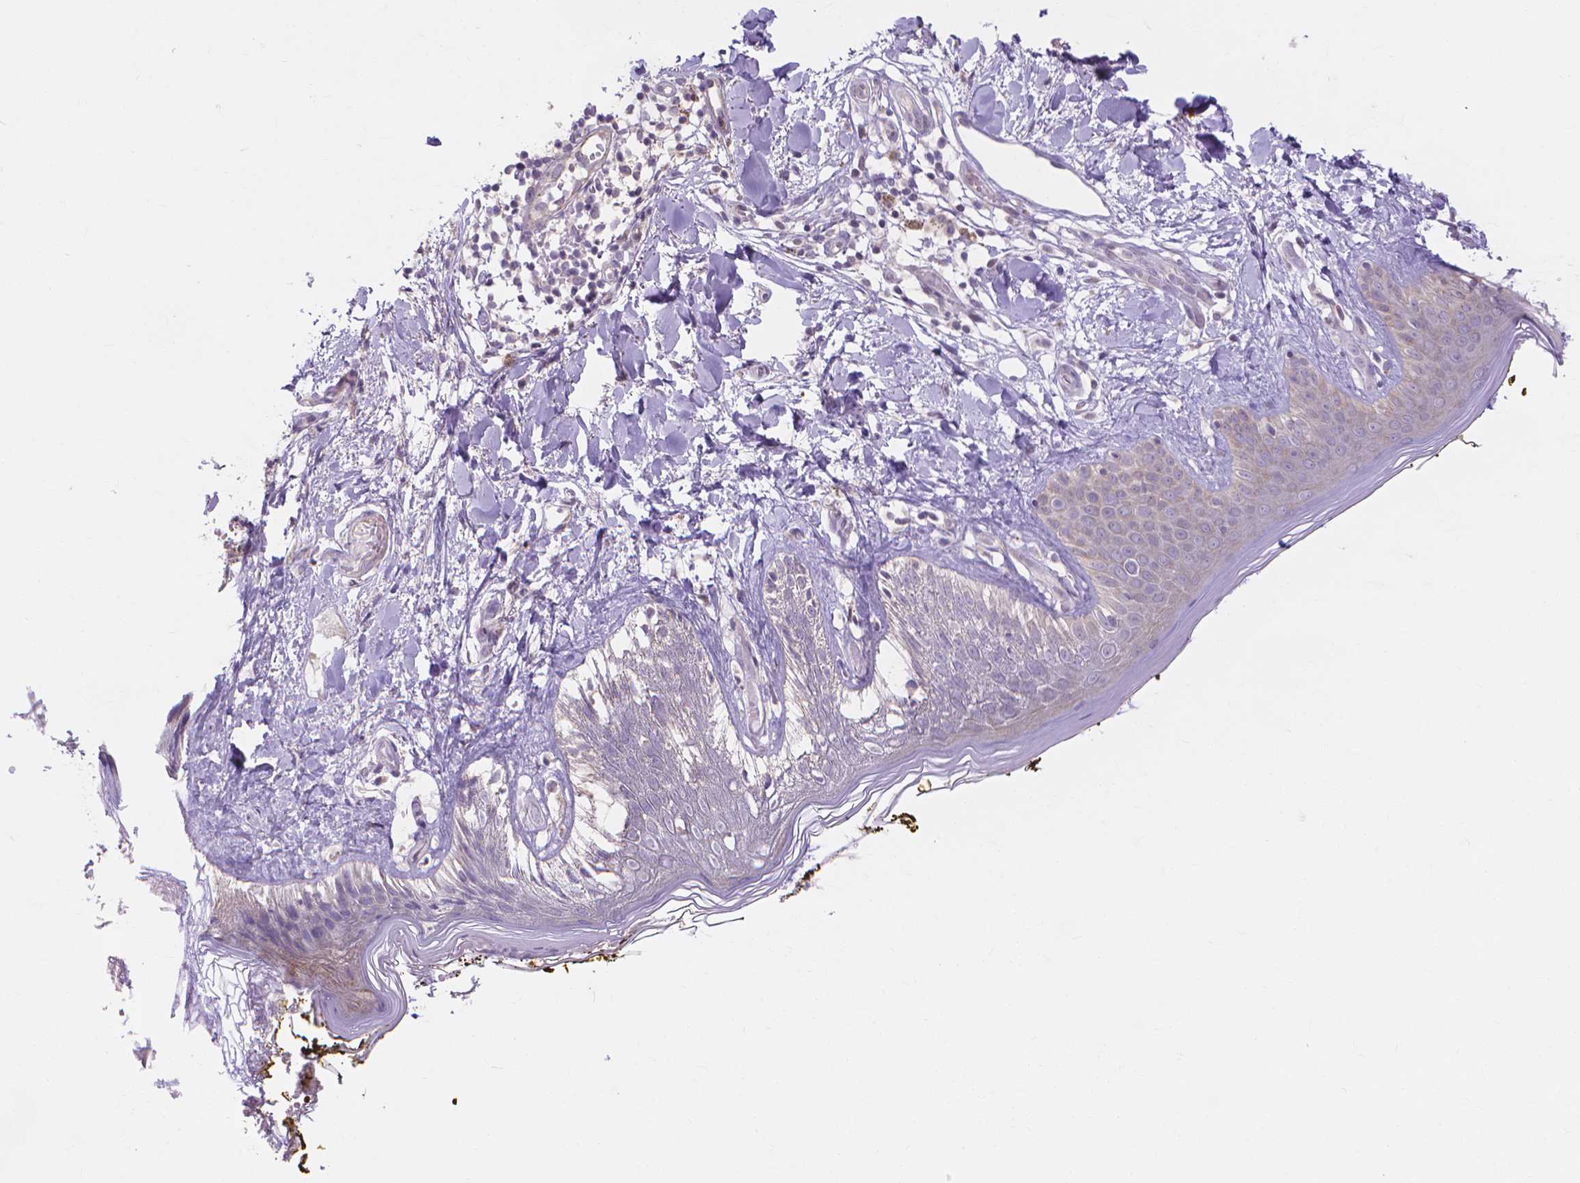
{"staining": {"intensity": "negative", "quantity": "none", "location": "none"}, "tissue": "skin", "cell_type": "Fibroblasts", "image_type": "normal", "snomed": [{"axis": "morphology", "description": "Normal tissue, NOS"}, {"axis": "topography", "description": "Skin"}], "caption": "Fibroblasts show no significant expression in benign skin. (Stains: DAB IHC with hematoxylin counter stain, Microscopy: brightfield microscopy at high magnification).", "gene": "PRDM13", "patient": {"sex": "female", "age": 34}}